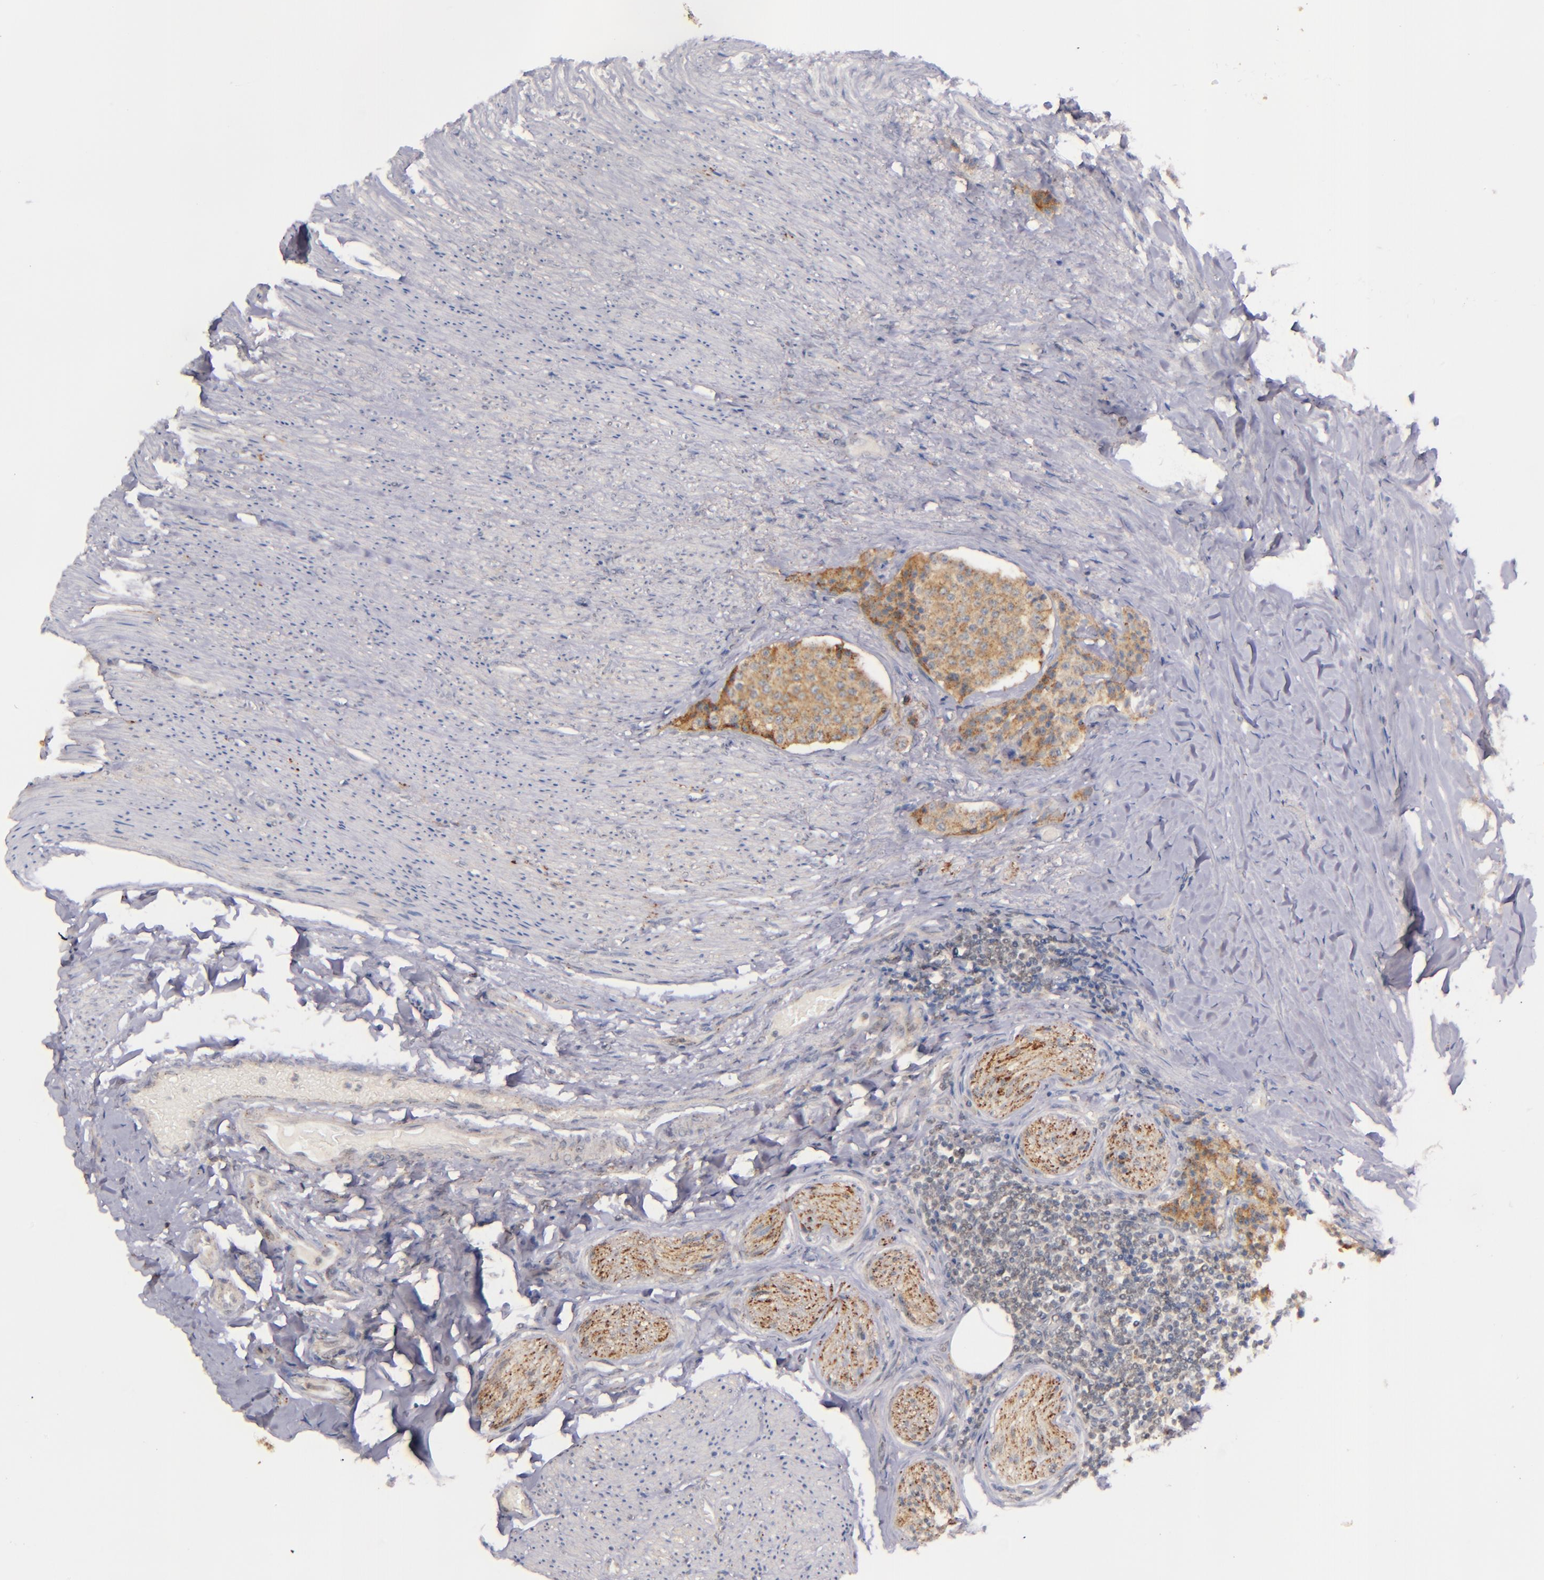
{"staining": {"intensity": "moderate", "quantity": ">75%", "location": "cytoplasmic/membranous"}, "tissue": "carcinoid", "cell_type": "Tumor cells", "image_type": "cancer", "snomed": [{"axis": "morphology", "description": "Carcinoid, malignant, NOS"}, {"axis": "topography", "description": "Colon"}], "caption": "Protein analysis of carcinoid tissue displays moderate cytoplasmic/membranous positivity in approximately >75% of tumor cells.", "gene": "SYP", "patient": {"sex": "female", "age": 61}}